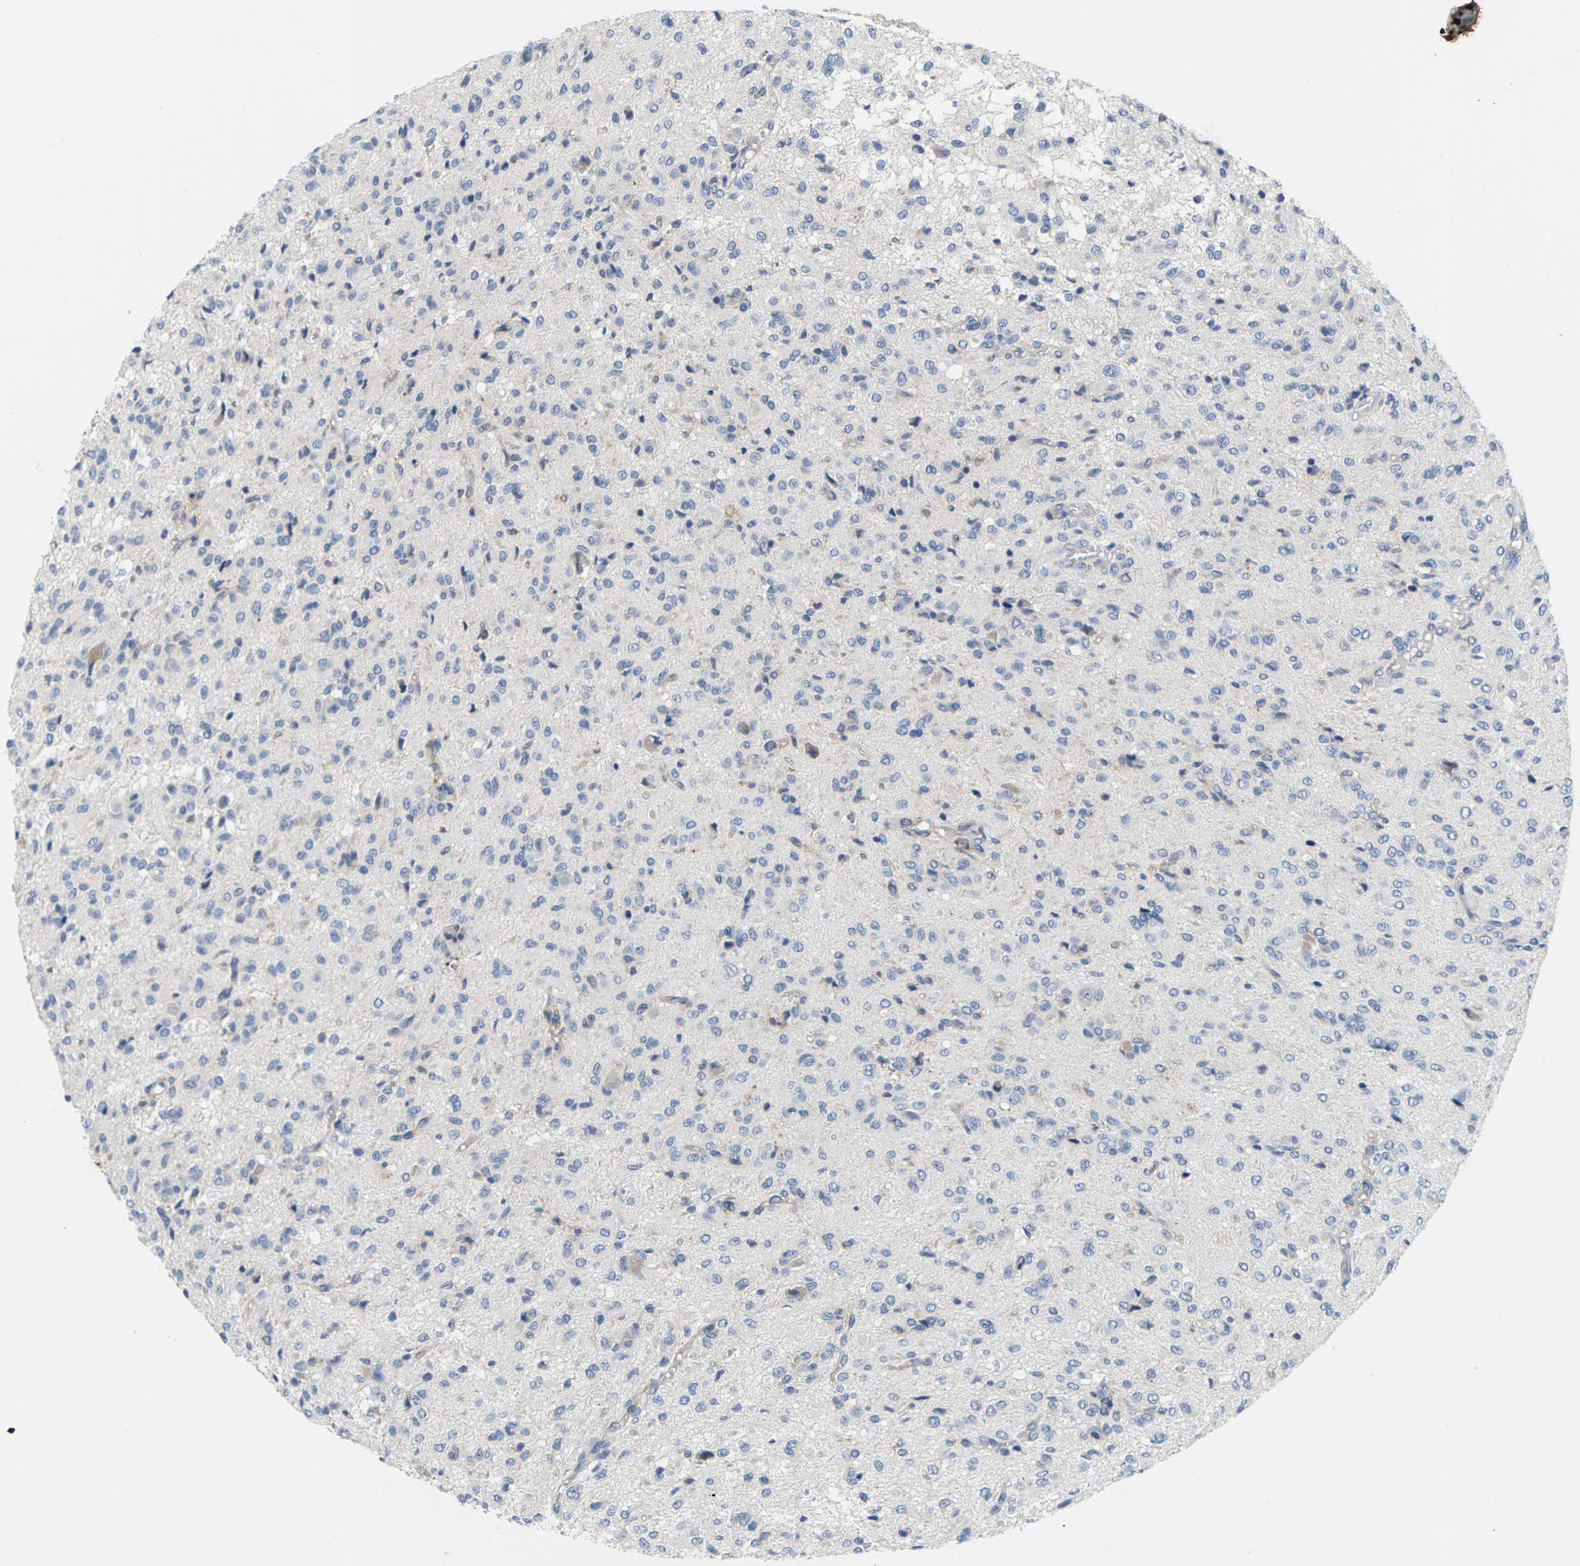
{"staining": {"intensity": "negative", "quantity": "none", "location": "none"}, "tissue": "glioma", "cell_type": "Tumor cells", "image_type": "cancer", "snomed": [{"axis": "morphology", "description": "Glioma, malignant, High grade"}, {"axis": "topography", "description": "Brain"}], "caption": "DAB (3,3'-diaminobenzidine) immunohistochemical staining of glioma demonstrates no significant positivity in tumor cells.", "gene": "ITGA5", "patient": {"sex": "female", "age": 59}}